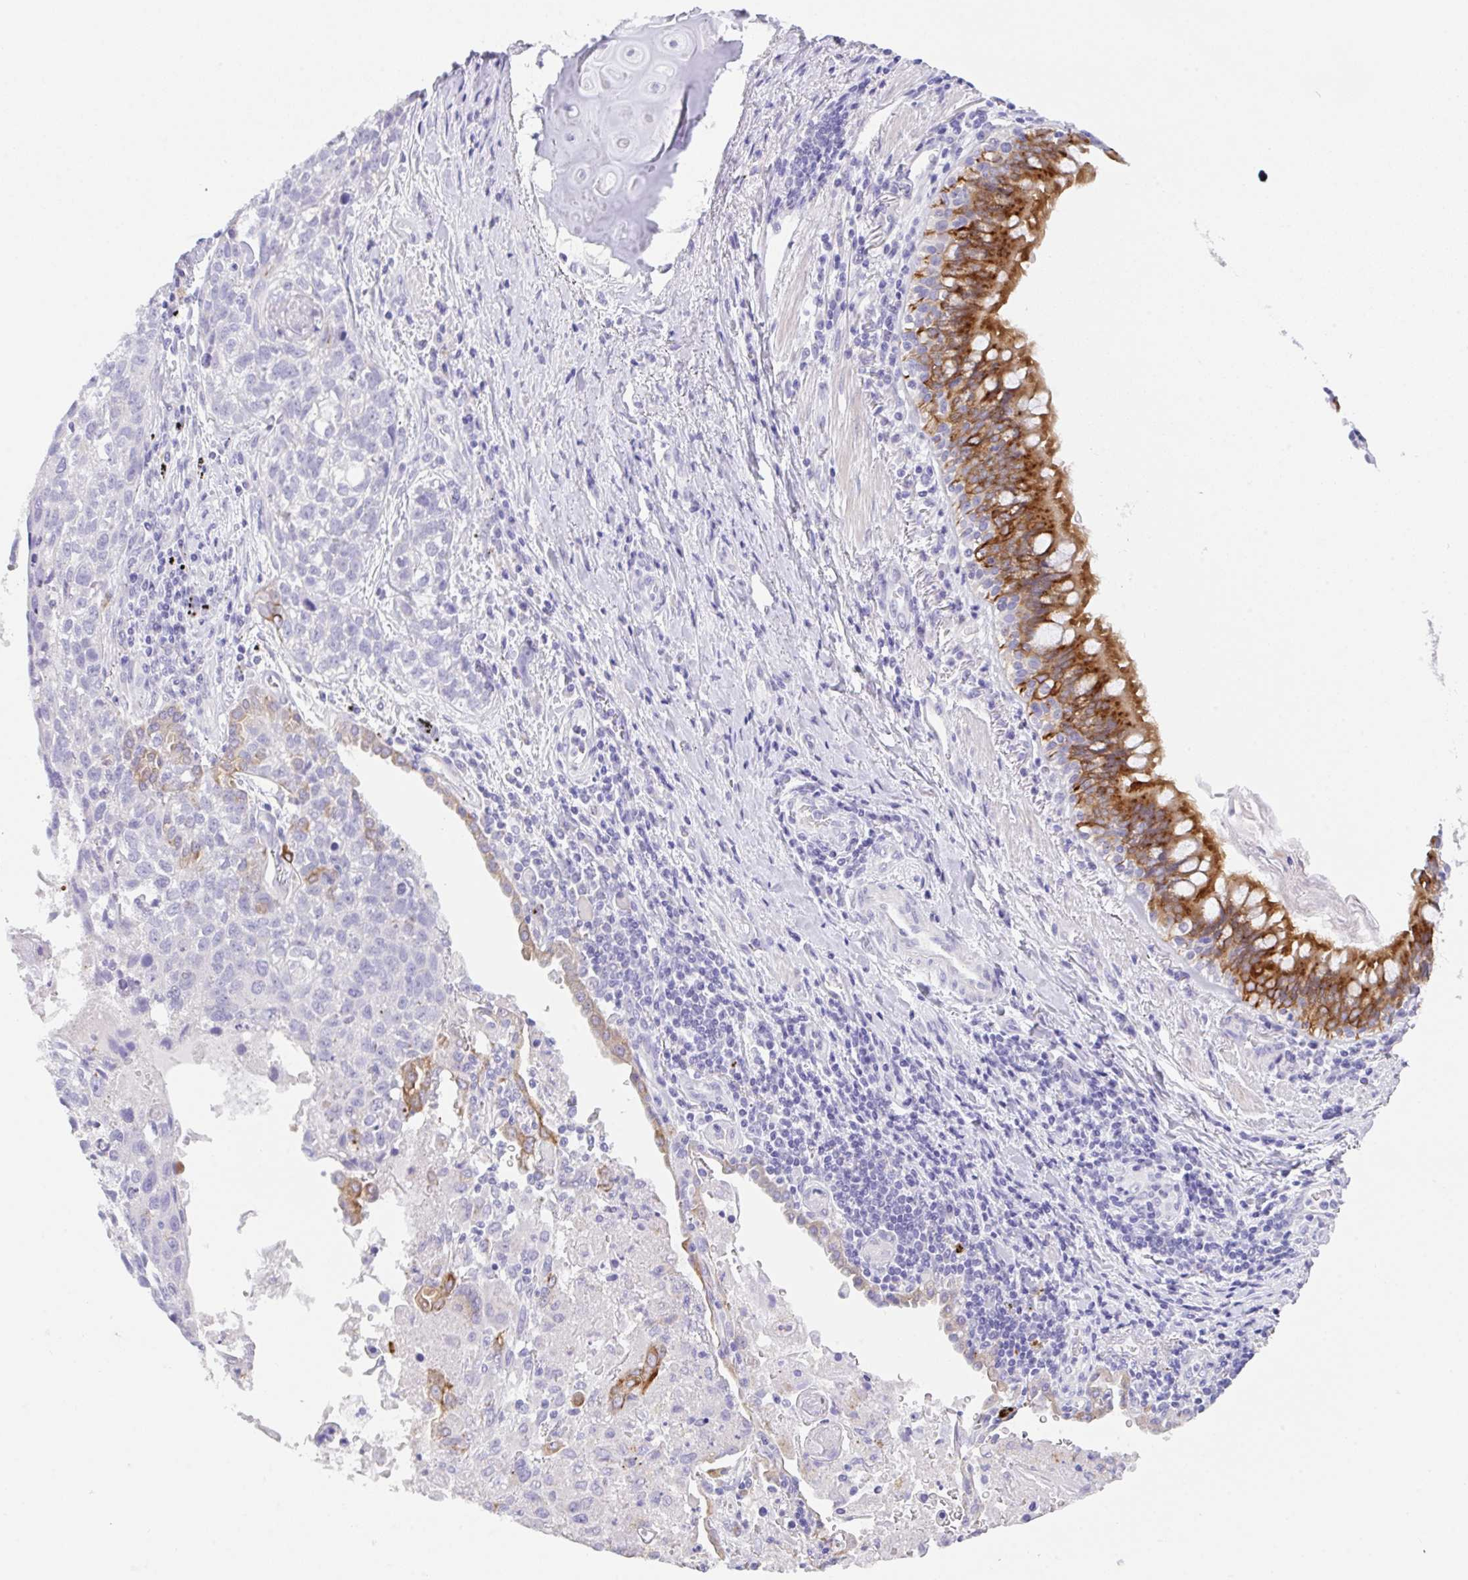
{"staining": {"intensity": "strong", "quantity": "<25%", "location": "cytoplasmic/membranous"}, "tissue": "lung cancer", "cell_type": "Tumor cells", "image_type": "cancer", "snomed": [{"axis": "morphology", "description": "Squamous cell carcinoma, NOS"}, {"axis": "topography", "description": "Lung"}], "caption": "Protein analysis of lung cancer tissue exhibits strong cytoplasmic/membranous positivity in about <25% of tumor cells. (brown staining indicates protein expression, while blue staining denotes nuclei).", "gene": "TRAF4", "patient": {"sex": "male", "age": 74}}